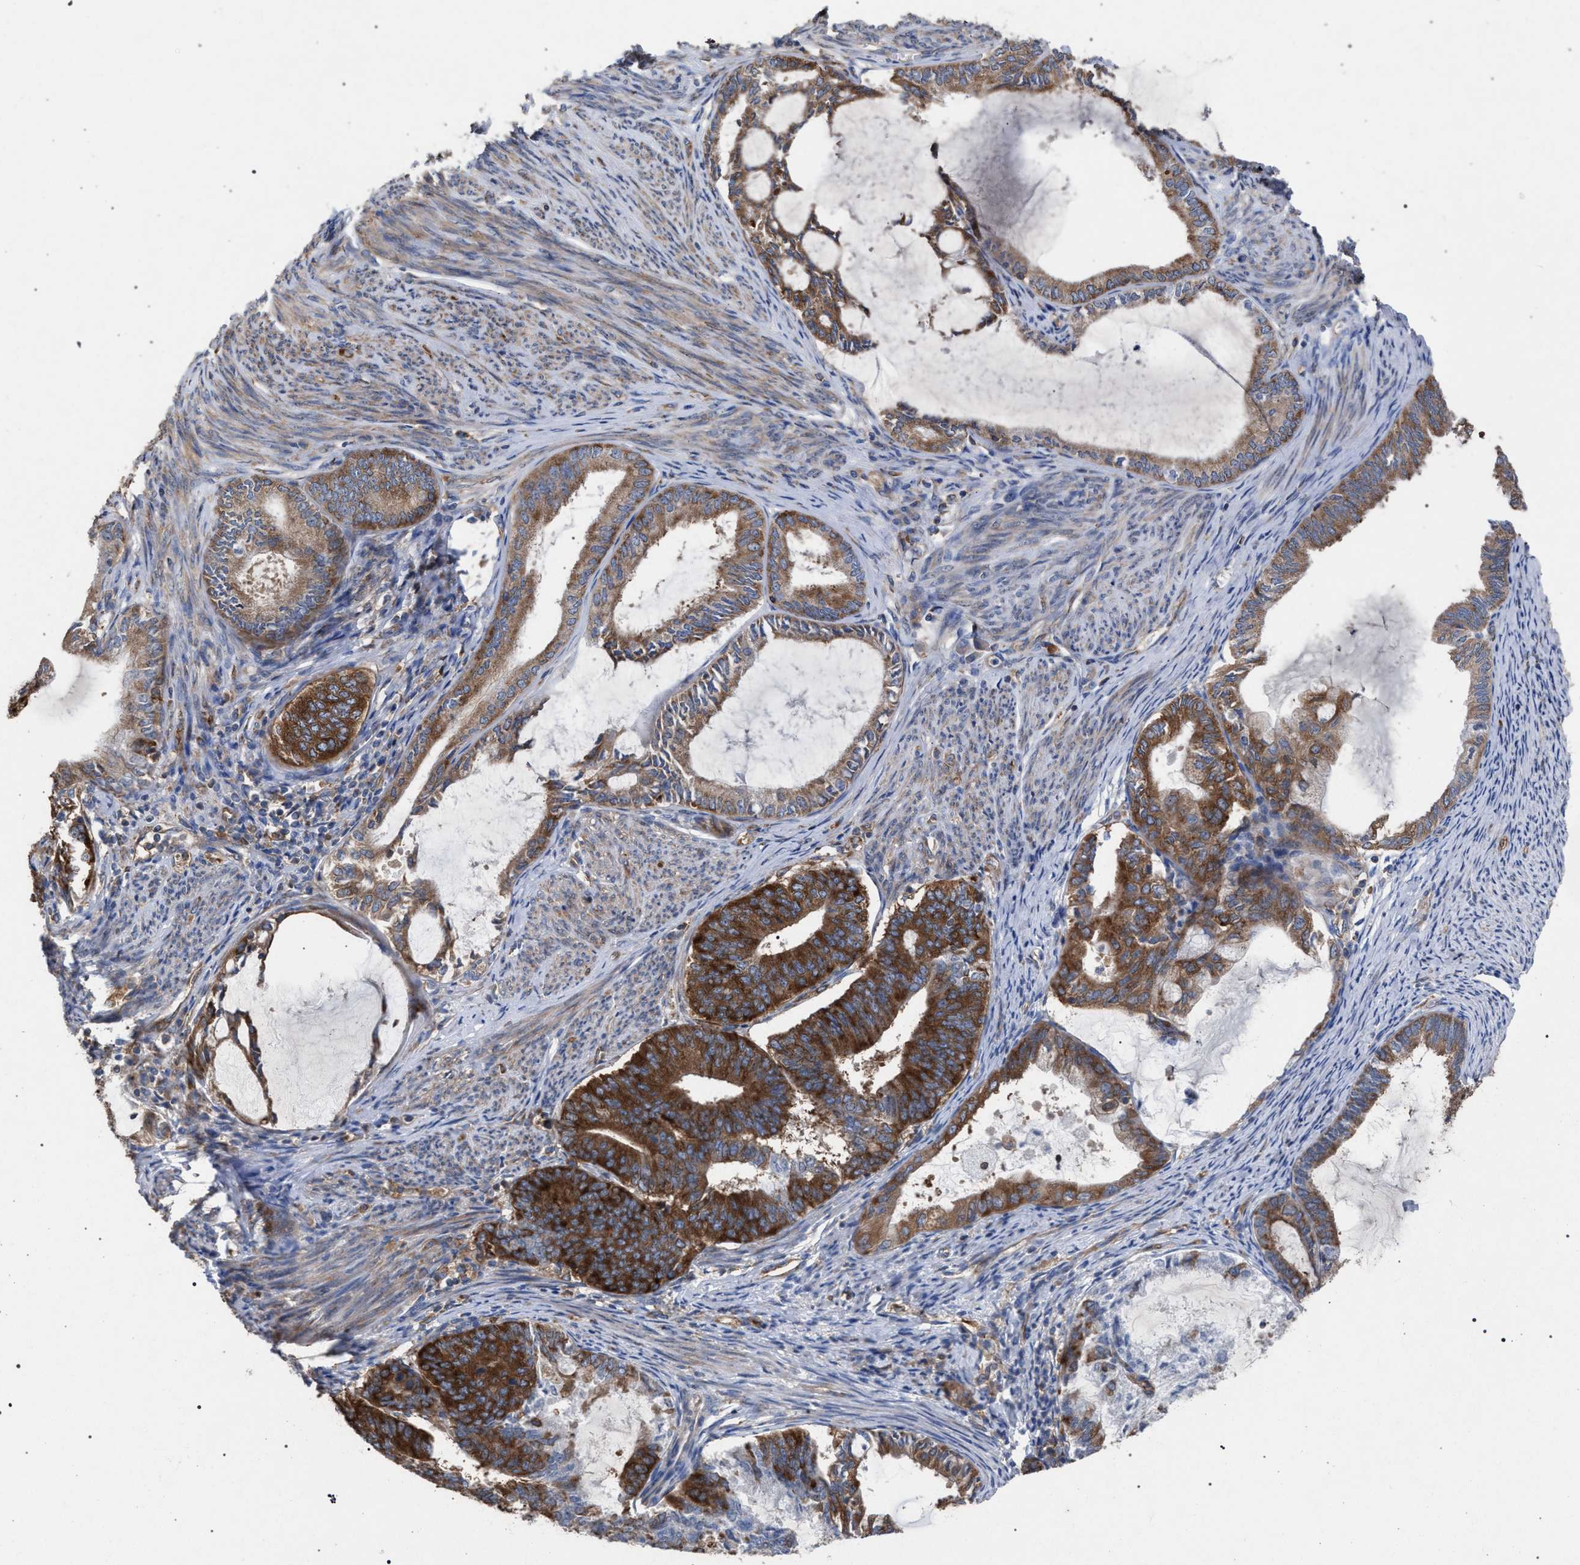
{"staining": {"intensity": "strong", "quantity": ">75%", "location": "cytoplasmic/membranous"}, "tissue": "endometrial cancer", "cell_type": "Tumor cells", "image_type": "cancer", "snomed": [{"axis": "morphology", "description": "Adenocarcinoma, NOS"}, {"axis": "topography", "description": "Endometrium"}], "caption": "Strong cytoplasmic/membranous protein staining is seen in approximately >75% of tumor cells in endometrial cancer (adenocarcinoma).", "gene": "CDR2L", "patient": {"sex": "female", "age": 86}}